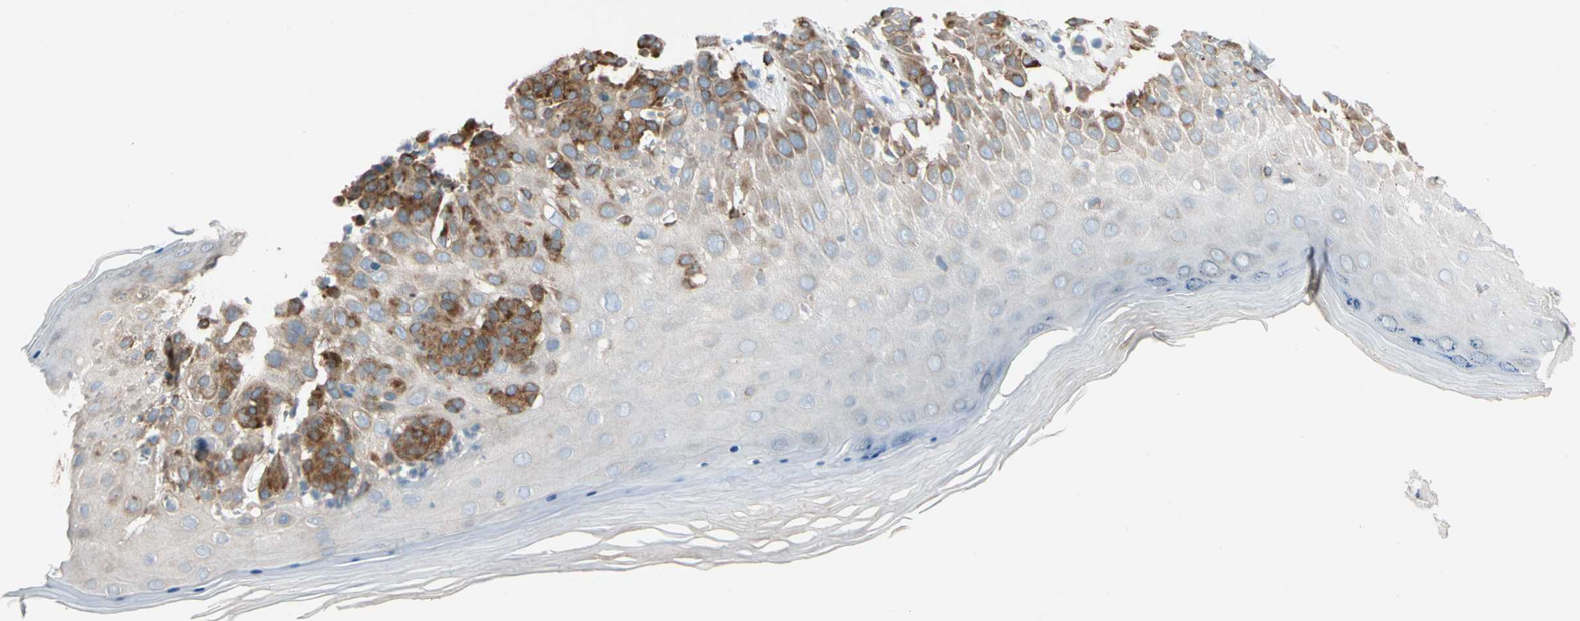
{"staining": {"intensity": "moderate", "quantity": ">75%", "location": "cytoplasmic/membranous"}, "tissue": "melanoma", "cell_type": "Tumor cells", "image_type": "cancer", "snomed": [{"axis": "morphology", "description": "Malignant melanoma, NOS"}, {"axis": "topography", "description": "Skin"}], "caption": "Melanoma tissue reveals moderate cytoplasmic/membranous staining in about >75% of tumor cells, visualized by immunohistochemistry. The staining is performed using DAB brown chromogen to label protein expression. The nuclei are counter-stained blue using hematoxylin.", "gene": "LRPAP1", "patient": {"sex": "male", "age": 64}}